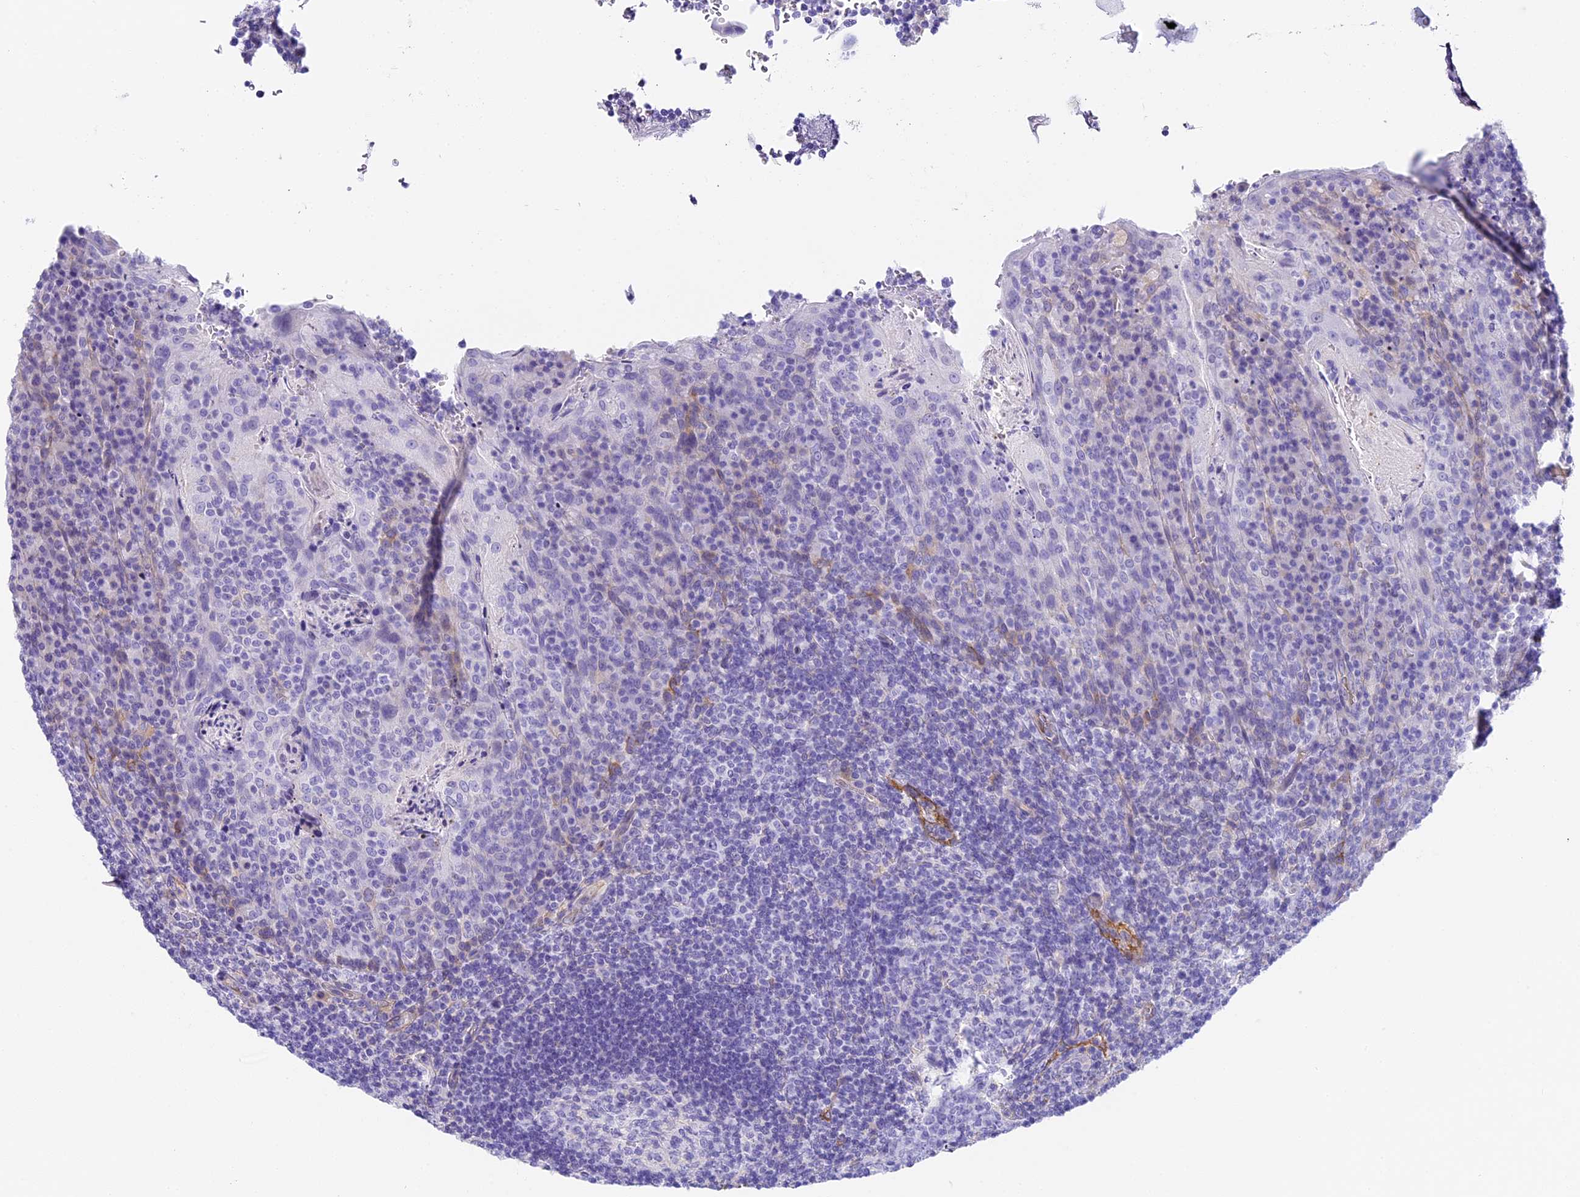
{"staining": {"intensity": "negative", "quantity": "none", "location": "none"}, "tissue": "tonsil", "cell_type": "Germinal center cells", "image_type": "normal", "snomed": [{"axis": "morphology", "description": "Normal tissue, NOS"}, {"axis": "topography", "description": "Tonsil"}], "caption": "Image shows no protein staining in germinal center cells of unremarkable tonsil. (Brightfield microscopy of DAB (3,3'-diaminobenzidine) immunohistochemistry (IHC) at high magnification).", "gene": "HOMER3", "patient": {"sex": "male", "age": 17}}